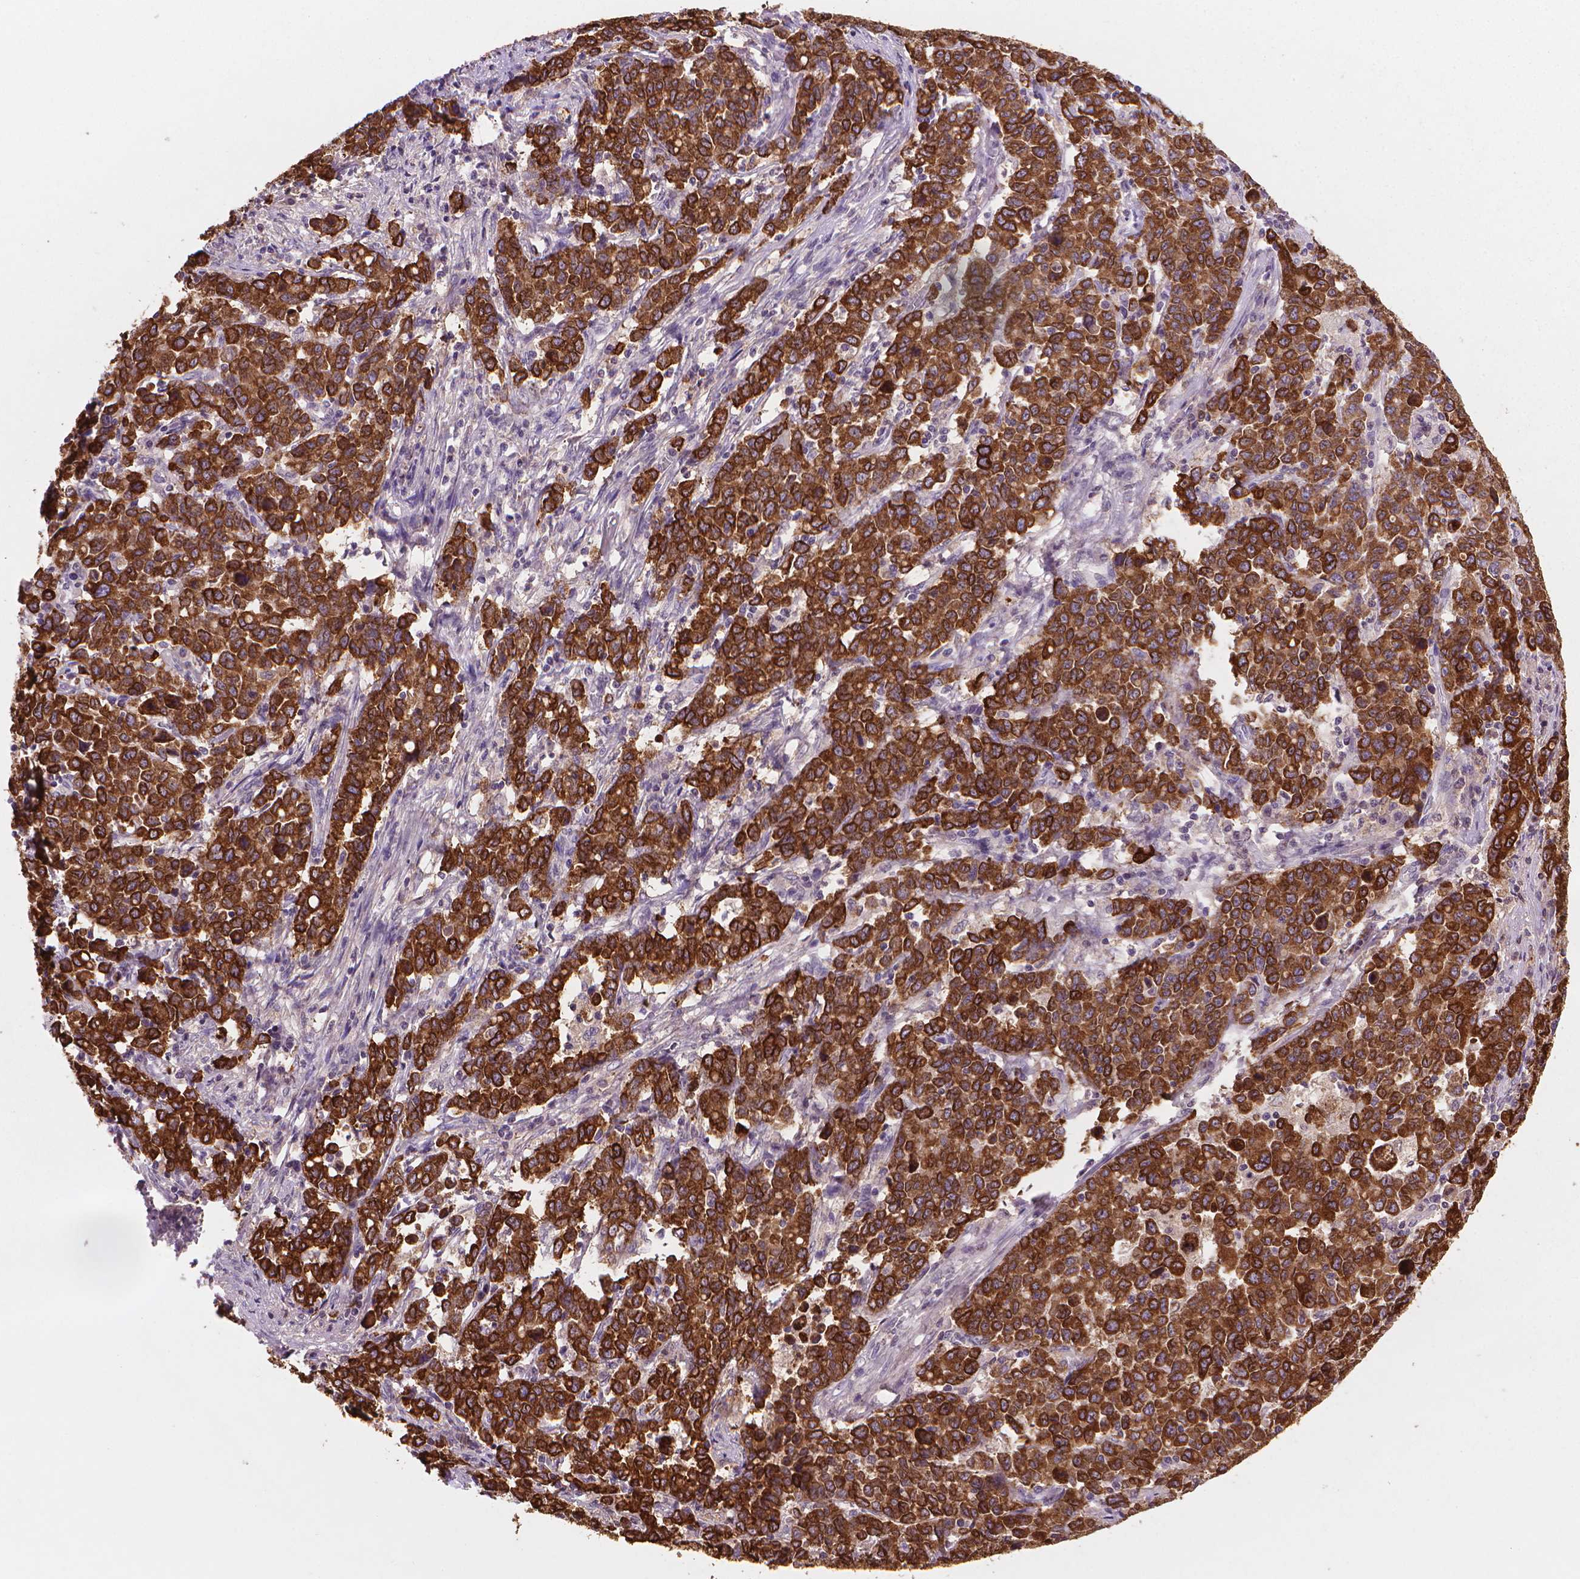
{"staining": {"intensity": "strong", "quantity": ">75%", "location": "cytoplasmic/membranous"}, "tissue": "stomach cancer", "cell_type": "Tumor cells", "image_type": "cancer", "snomed": [{"axis": "morphology", "description": "Adenocarcinoma, NOS"}, {"axis": "topography", "description": "Stomach, upper"}], "caption": "IHC photomicrograph of human adenocarcinoma (stomach) stained for a protein (brown), which displays high levels of strong cytoplasmic/membranous positivity in approximately >75% of tumor cells.", "gene": "MUC1", "patient": {"sex": "male", "age": 69}}